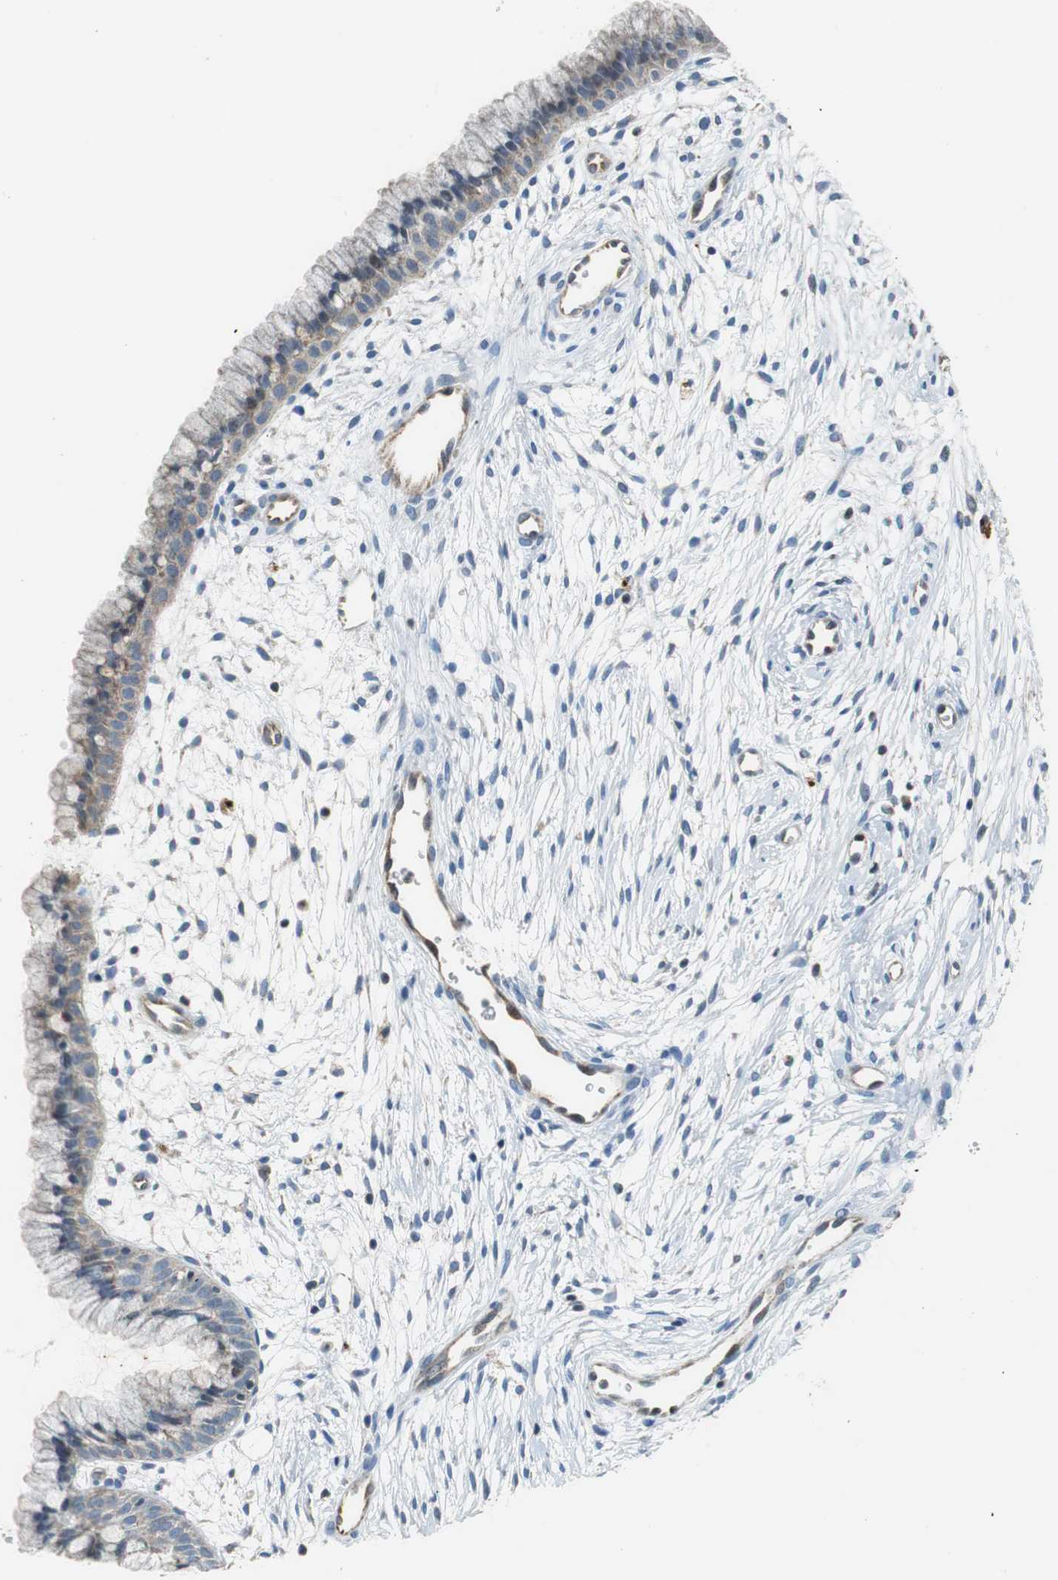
{"staining": {"intensity": "weak", "quantity": ">75%", "location": "cytoplasmic/membranous"}, "tissue": "cervix", "cell_type": "Glandular cells", "image_type": "normal", "snomed": [{"axis": "morphology", "description": "Normal tissue, NOS"}, {"axis": "topography", "description": "Cervix"}], "caption": "Protein staining reveals weak cytoplasmic/membranous expression in about >75% of glandular cells in benign cervix. Using DAB (3,3'-diaminobenzidine) (brown) and hematoxylin (blue) stains, captured at high magnification using brightfield microscopy.", "gene": "GSDMD", "patient": {"sex": "female", "age": 39}}